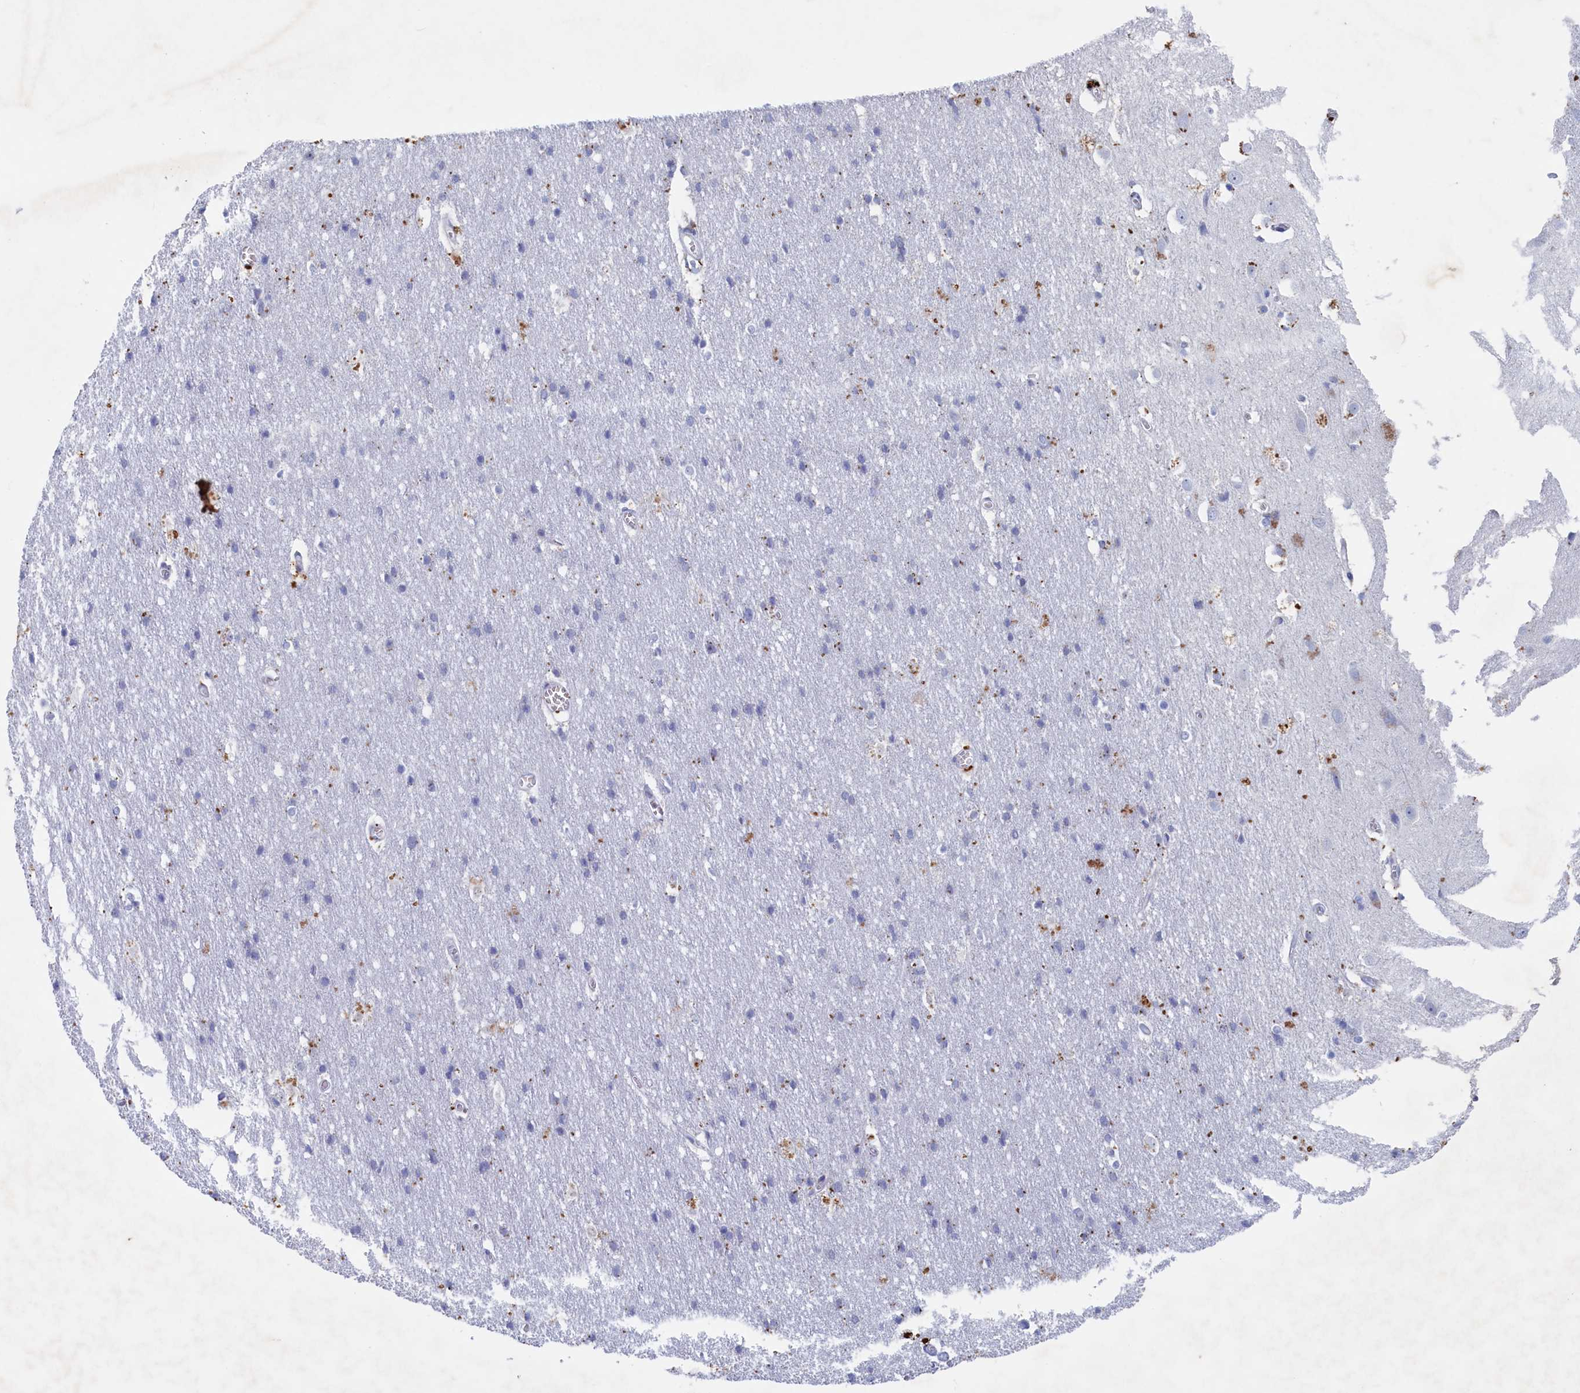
{"staining": {"intensity": "negative", "quantity": "none", "location": "none"}, "tissue": "cerebral cortex", "cell_type": "Endothelial cells", "image_type": "normal", "snomed": [{"axis": "morphology", "description": "Normal tissue, NOS"}, {"axis": "topography", "description": "Cerebral cortex"}], "caption": "The image reveals no significant positivity in endothelial cells of cerebral cortex.", "gene": "WDR76", "patient": {"sex": "male", "age": 54}}